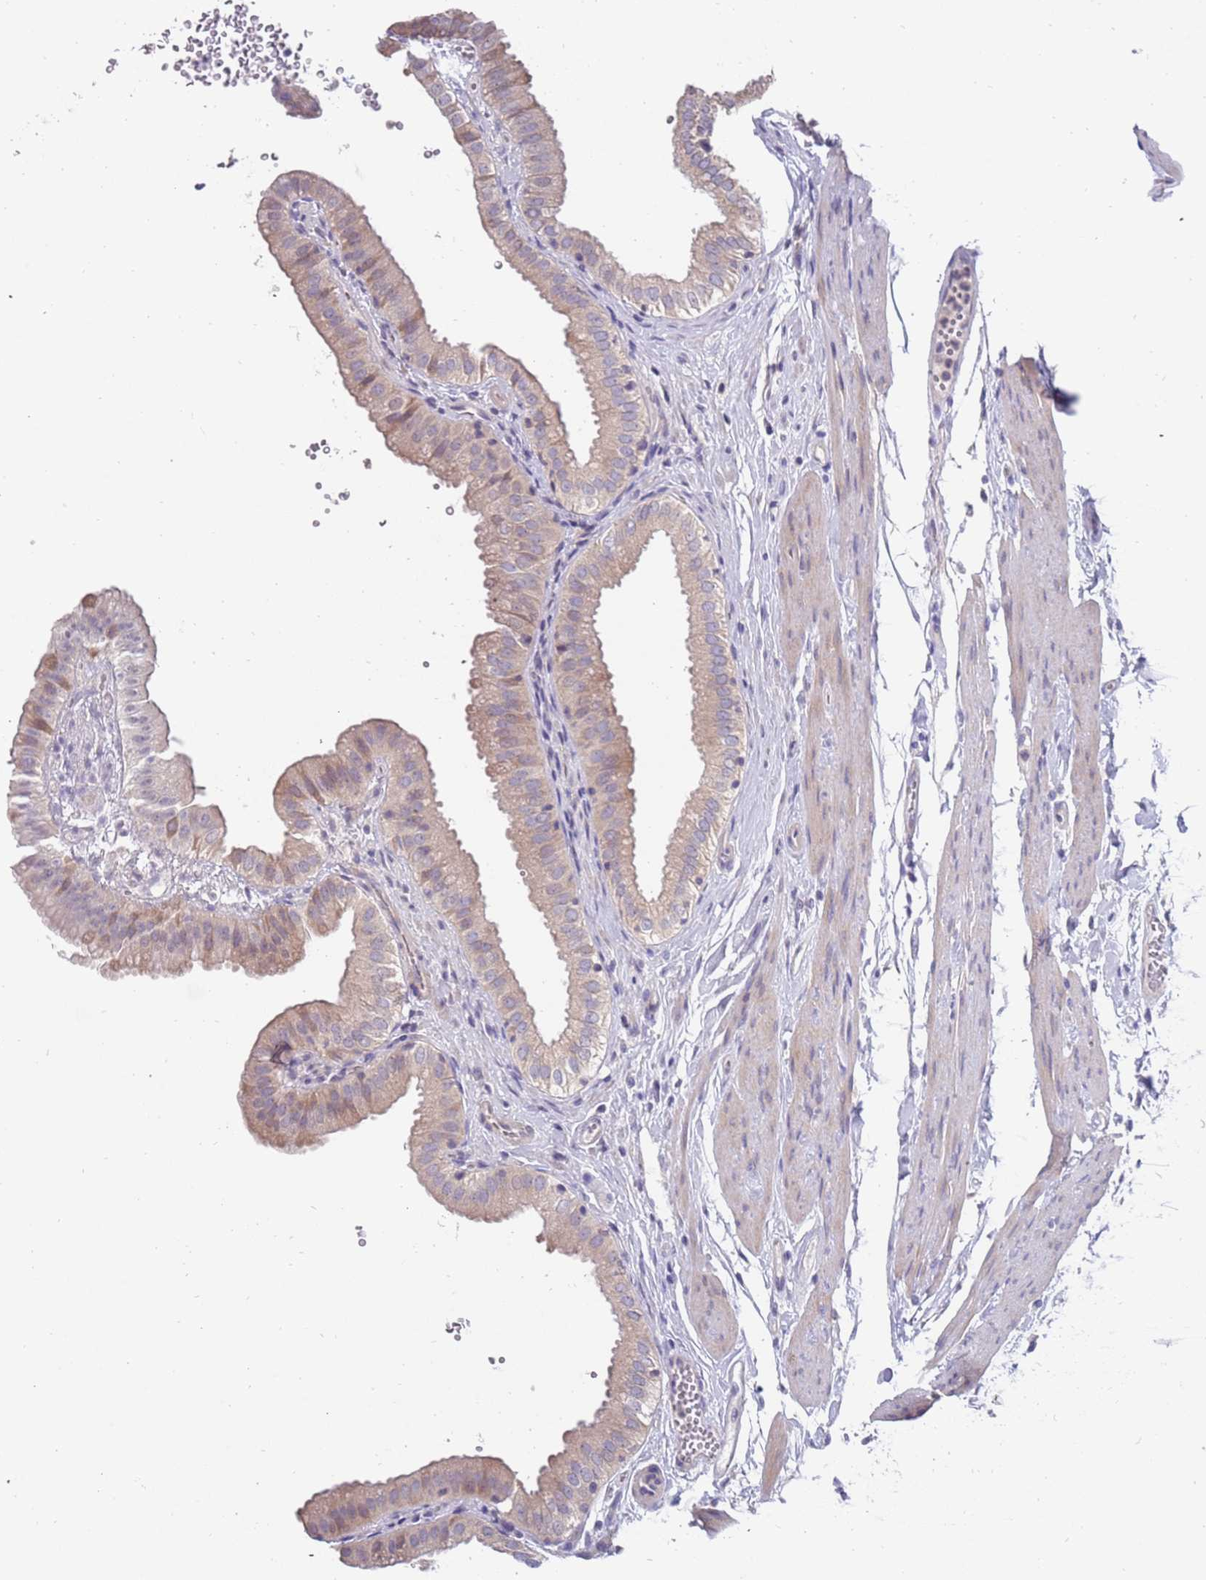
{"staining": {"intensity": "weak", "quantity": "25%-75%", "location": "cytoplasmic/membranous"}, "tissue": "gallbladder", "cell_type": "Glandular cells", "image_type": "normal", "snomed": [{"axis": "morphology", "description": "Normal tissue, NOS"}, {"axis": "topography", "description": "Gallbladder"}], "caption": "Brown immunohistochemical staining in normal gallbladder shows weak cytoplasmic/membranous expression in approximately 25%-75% of glandular cells. (brown staining indicates protein expression, while blue staining denotes nuclei).", "gene": "ZNF746", "patient": {"sex": "female", "age": 61}}